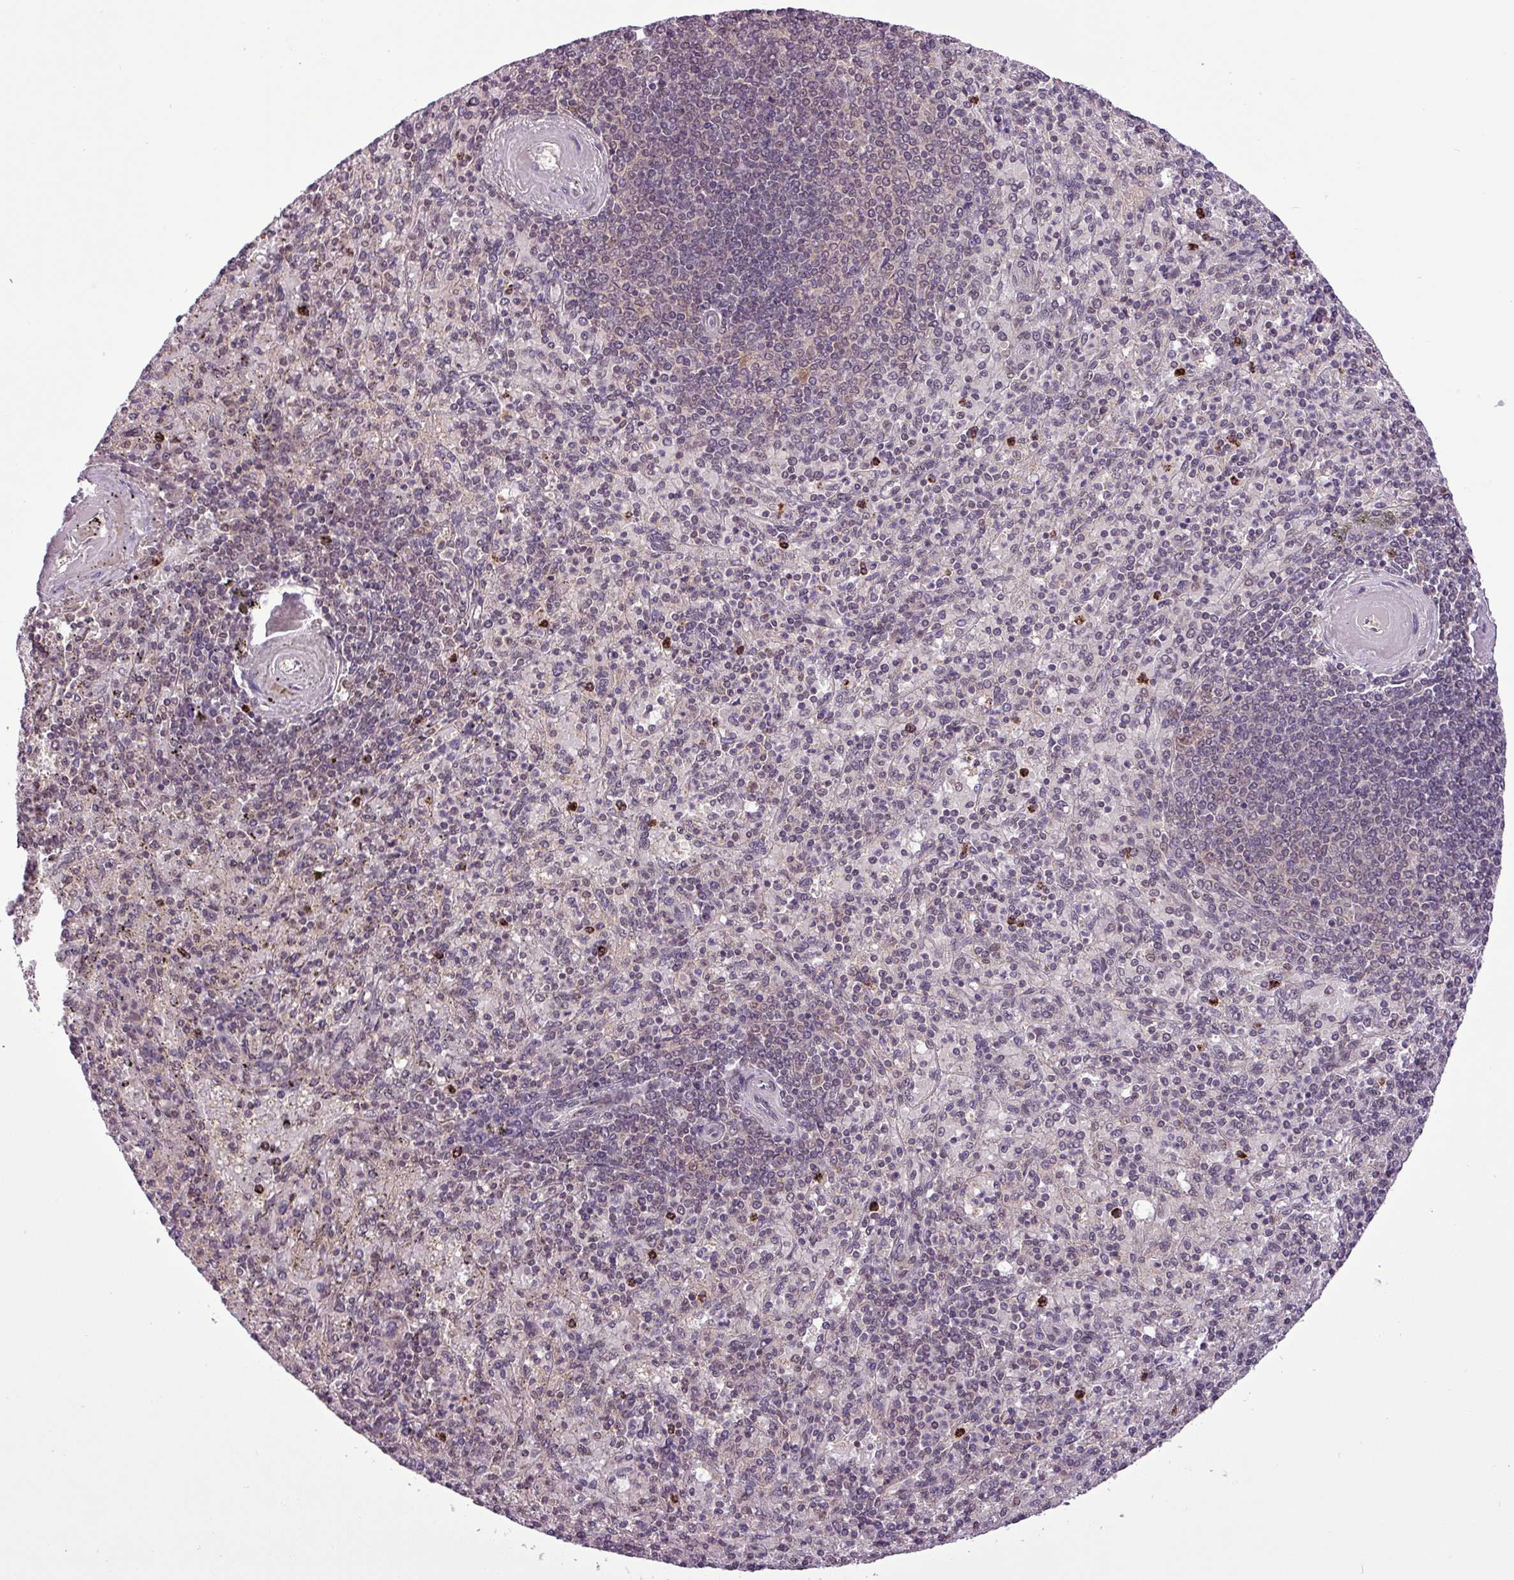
{"staining": {"intensity": "weak", "quantity": "<25%", "location": "nuclear"}, "tissue": "spleen", "cell_type": "Cells in red pulp", "image_type": "normal", "snomed": [{"axis": "morphology", "description": "Normal tissue, NOS"}, {"axis": "topography", "description": "Spleen"}], "caption": "Normal spleen was stained to show a protein in brown. There is no significant expression in cells in red pulp. (DAB (3,3'-diaminobenzidine) immunohistochemistry visualized using brightfield microscopy, high magnification).", "gene": "MFHAS1", "patient": {"sex": "male", "age": 82}}